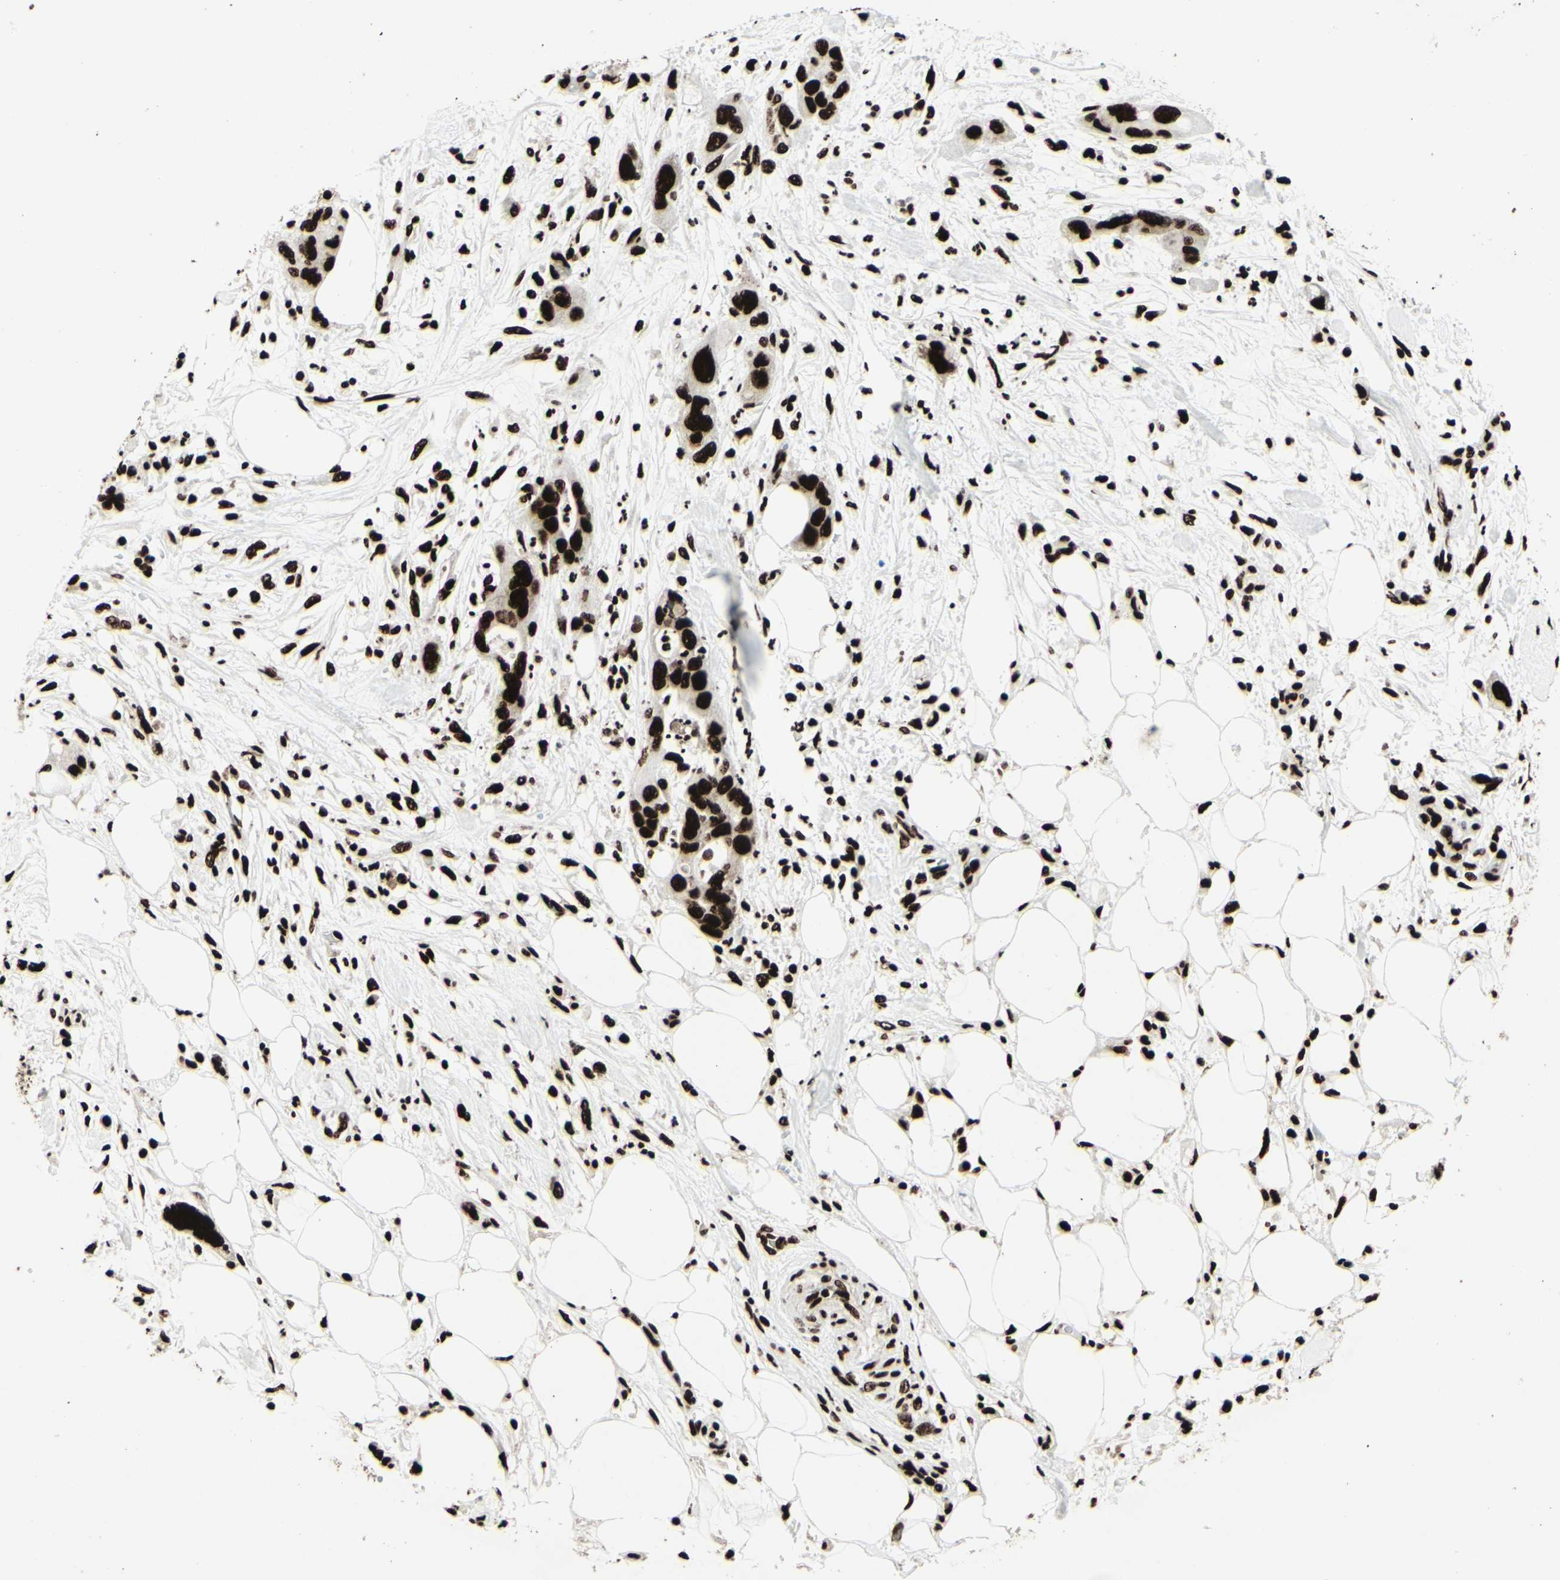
{"staining": {"intensity": "strong", "quantity": ">75%", "location": "nuclear"}, "tissue": "pancreatic cancer", "cell_type": "Tumor cells", "image_type": "cancer", "snomed": [{"axis": "morphology", "description": "Adenocarcinoma, NOS"}, {"axis": "topography", "description": "Pancreas"}], "caption": "The photomicrograph exhibits a brown stain indicating the presence of a protein in the nuclear of tumor cells in pancreatic cancer. The protein is stained brown, and the nuclei are stained in blue (DAB (3,3'-diaminobenzidine) IHC with brightfield microscopy, high magnification).", "gene": "U2AF2", "patient": {"sex": "female", "age": 71}}